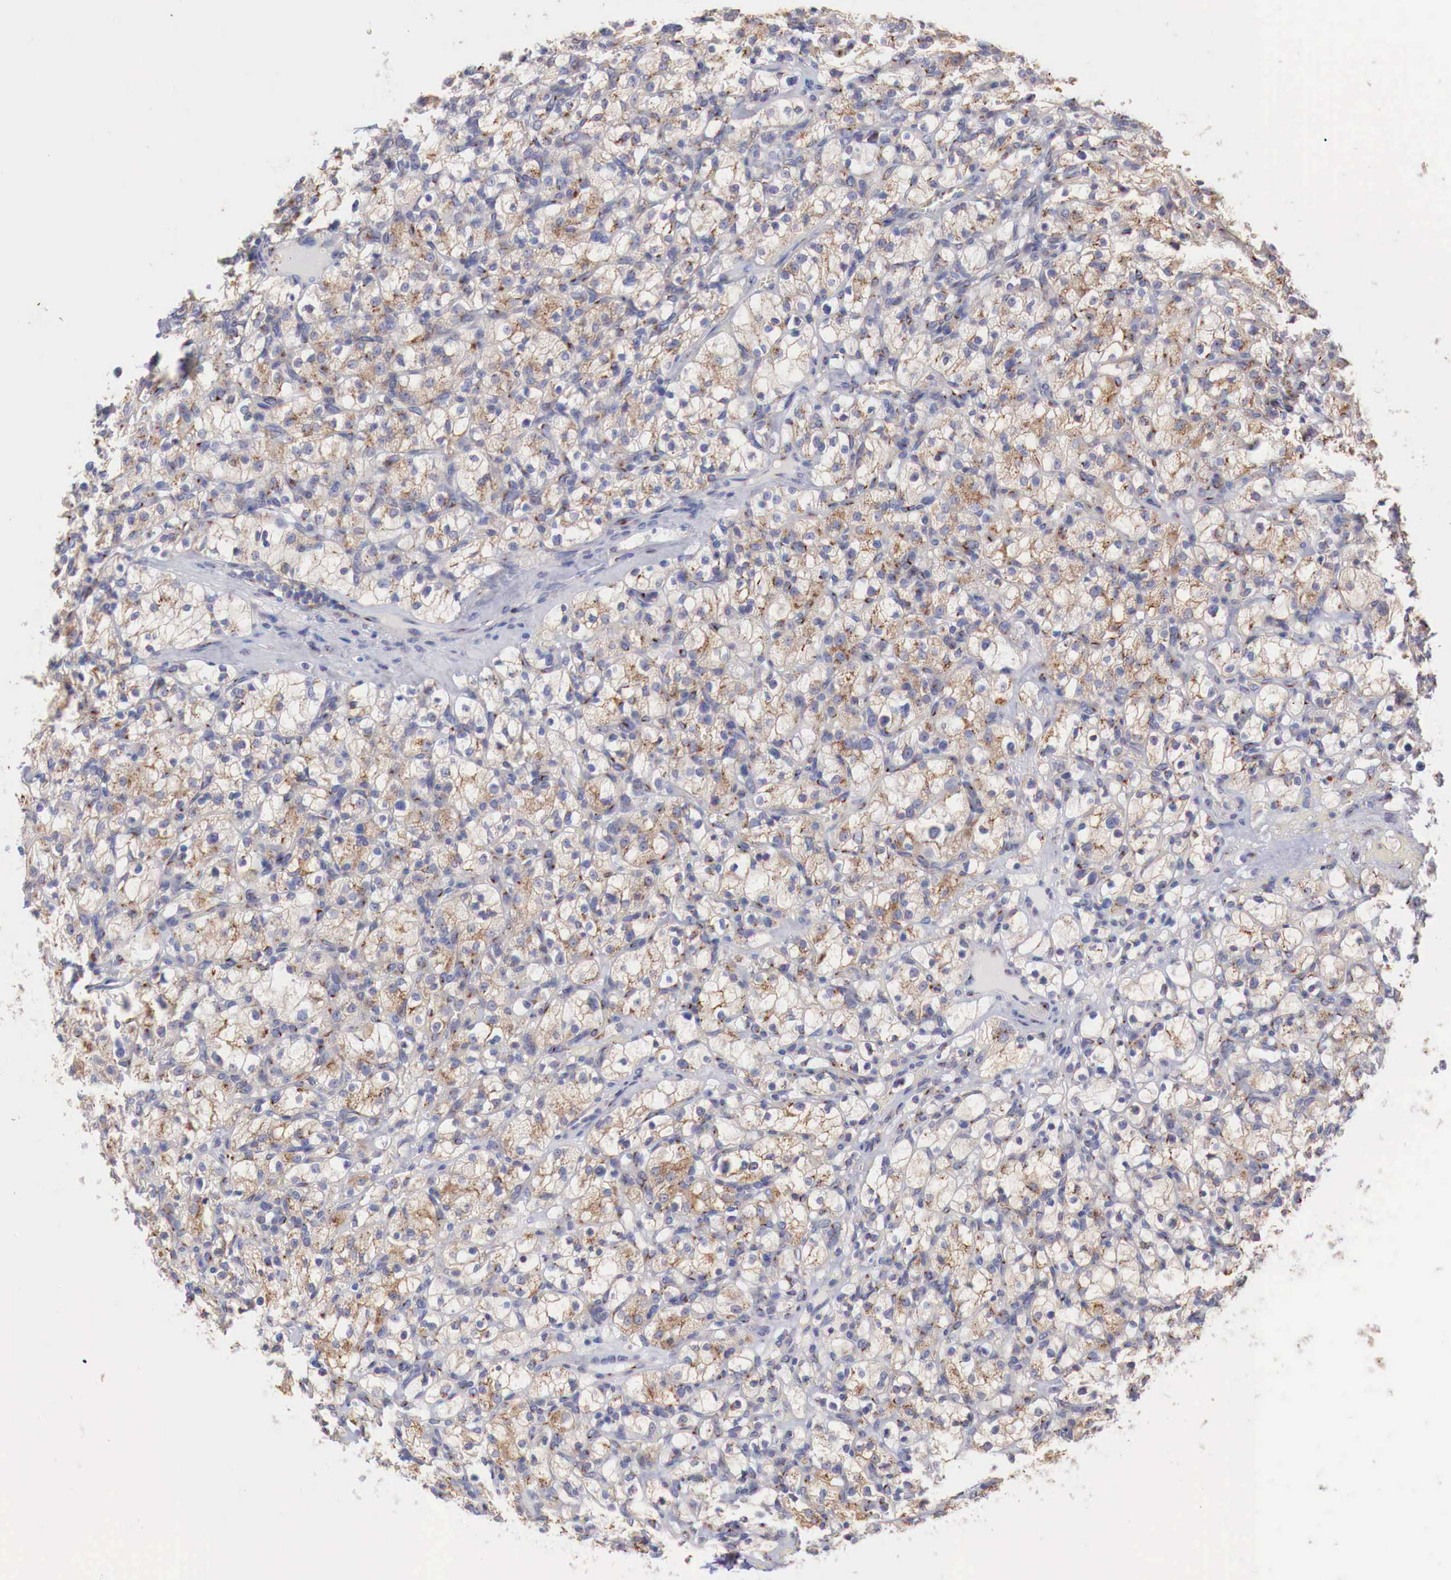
{"staining": {"intensity": "moderate", "quantity": "25%-75%", "location": "cytoplasmic/membranous"}, "tissue": "renal cancer", "cell_type": "Tumor cells", "image_type": "cancer", "snomed": [{"axis": "morphology", "description": "Adenocarcinoma, NOS"}, {"axis": "topography", "description": "Kidney"}], "caption": "This photomicrograph demonstrates adenocarcinoma (renal) stained with immunohistochemistry (IHC) to label a protein in brown. The cytoplasmic/membranous of tumor cells show moderate positivity for the protein. Nuclei are counter-stained blue.", "gene": "SYAP1", "patient": {"sex": "female", "age": 83}}